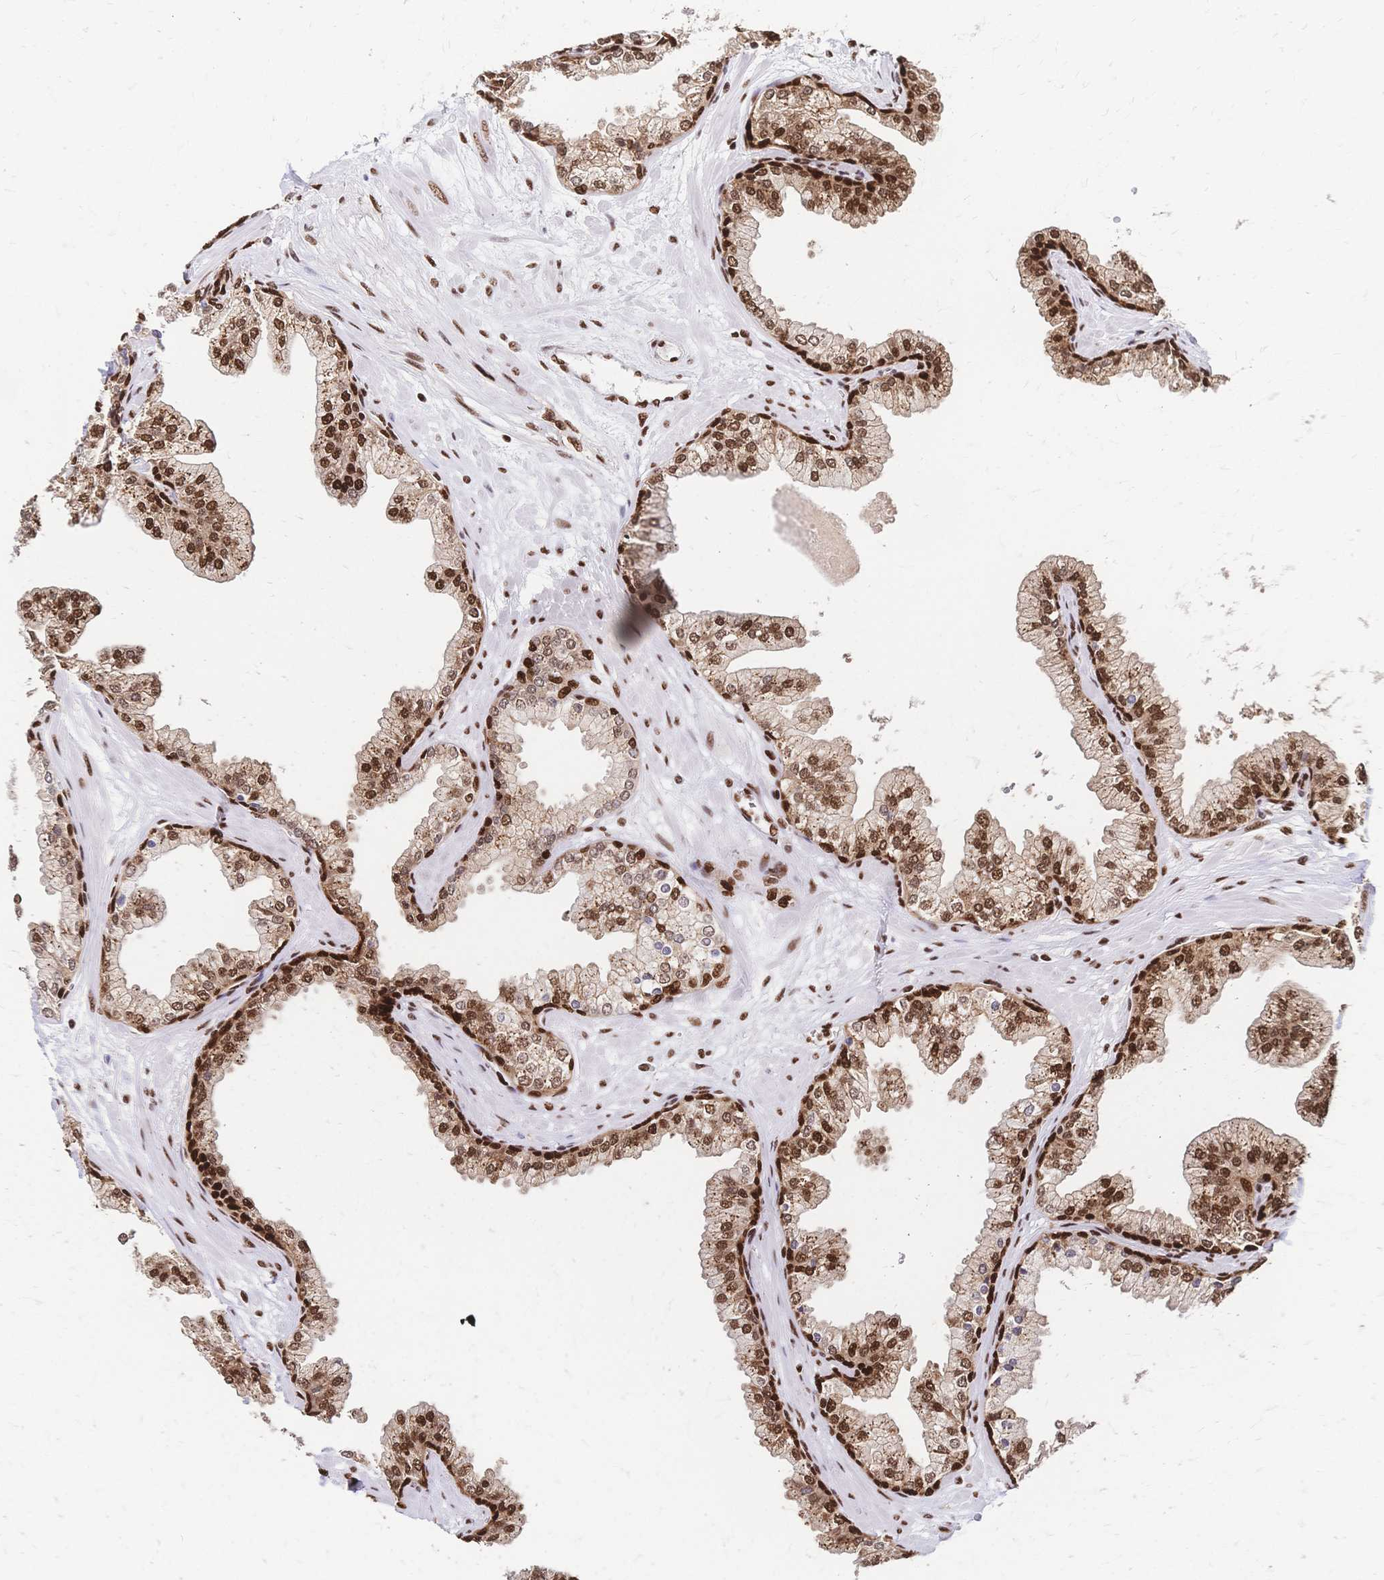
{"staining": {"intensity": "strong", "quantity": ">75%", "location": "cytoplasmic/membranous,nuclear"}, "tissue": "prostate", "cell_type": "Glandular cells", "image_type": "normal", "snomed": [{"axis": "morphology", "description": "Normal tissue, NOS"}, {"axis": "topography", "description": "Prostate"}, {"axis": "topography", "description": "Peripheral nerve tissue"}], "caption": "Protein analysis of benign prostate shows strong cytoplasmic/membranous,nuclear expression in approximately >75% of glandular cells.", "gene": "HDGF", "patient": {"sex": "male", "age": 61}}